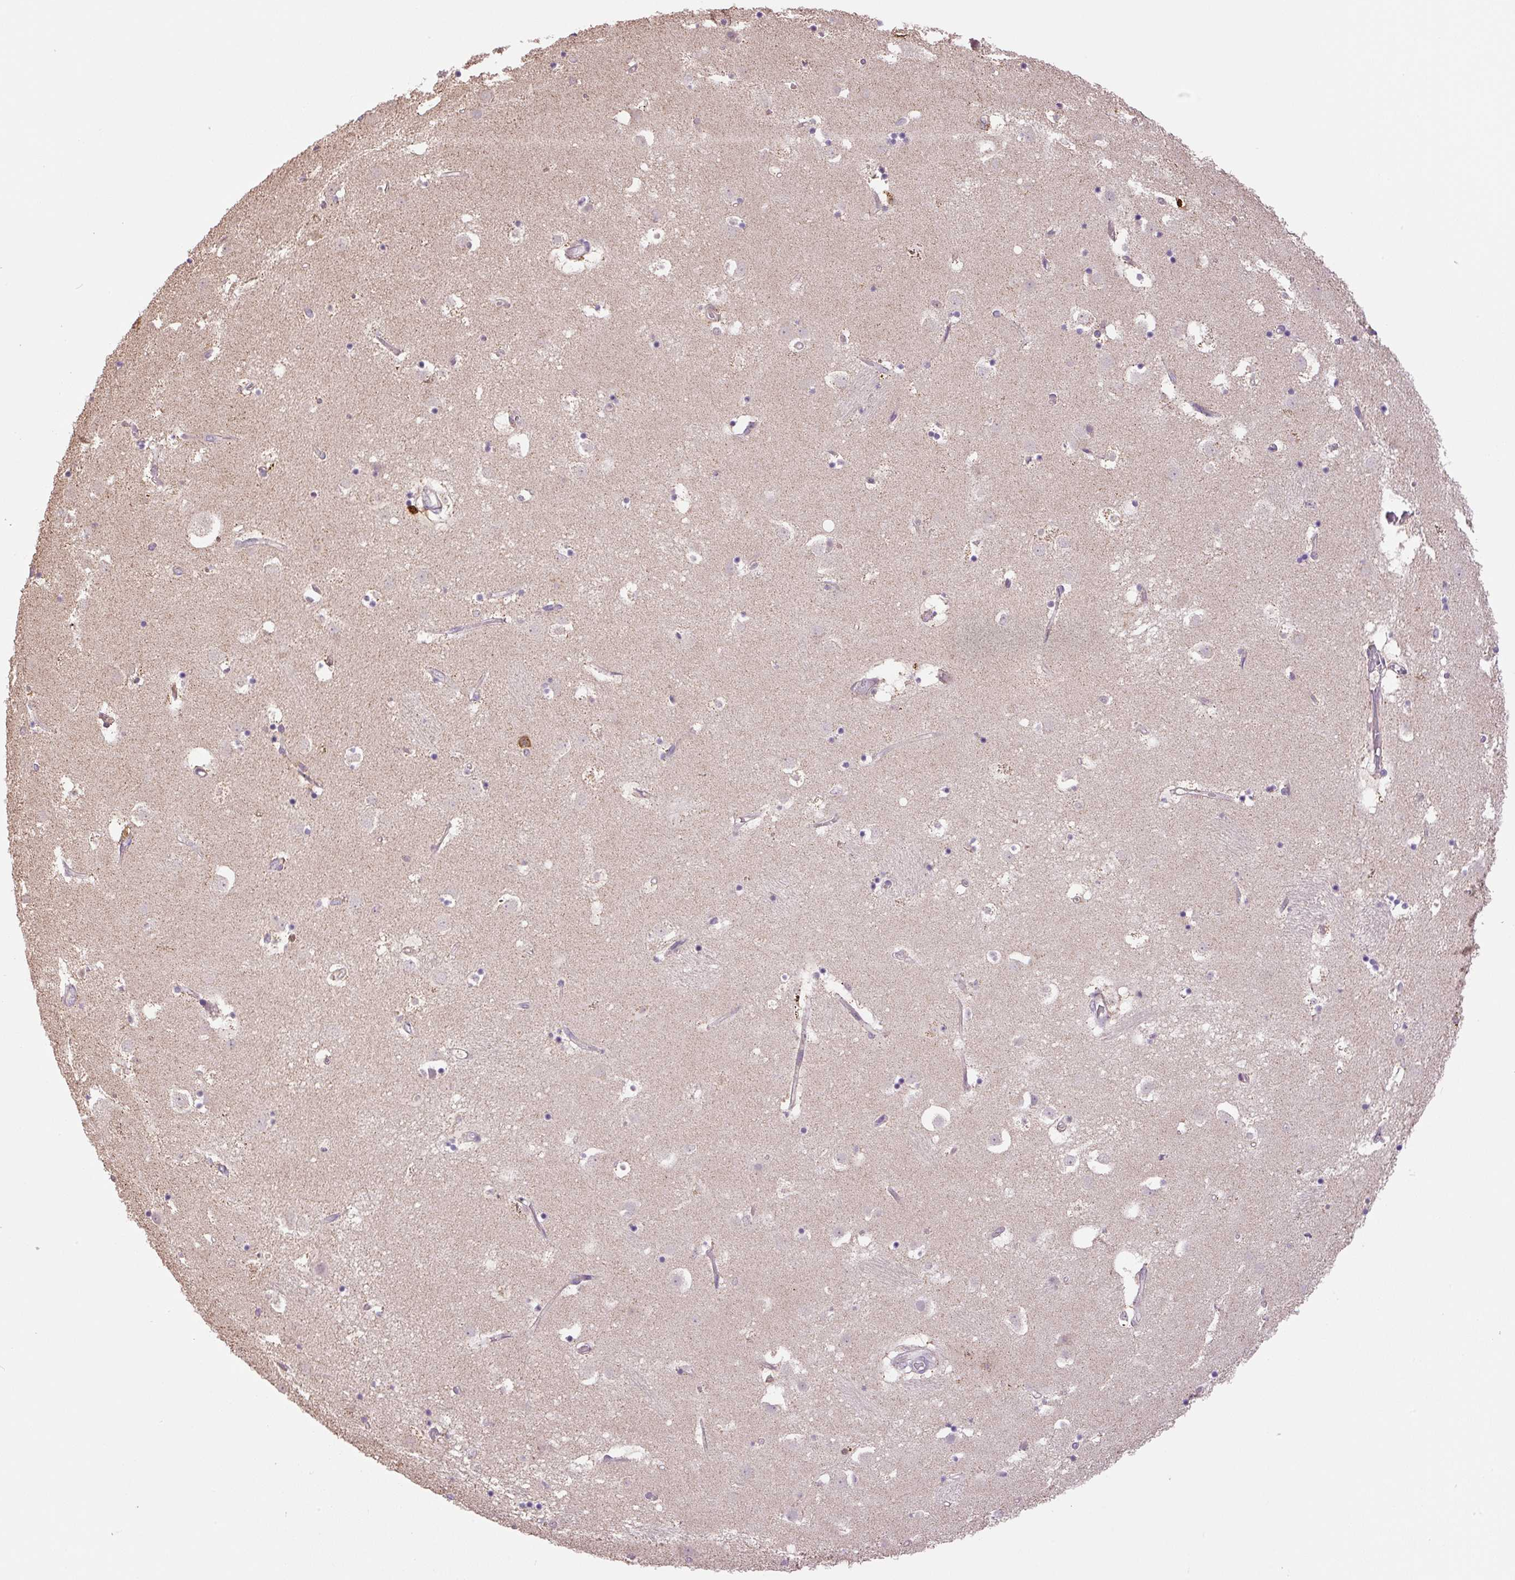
{"staining": {"intensity": "negative", "quantity": "none", "location": "none"}, "tissue": "caudate", "cell_type": "Glial cells", "image_type": "normal", "snomed": [{"axis": "morphology", "description": "Normal tissue, NOS"}, {"axis": "topography", "description": "Lateral ventricle wall"}], "caption": "IHC of unremarkable caudate demonstrates no expression in glial cells.", "gene": "SGF29", "patient": {"sex": "male", "age": 58}}